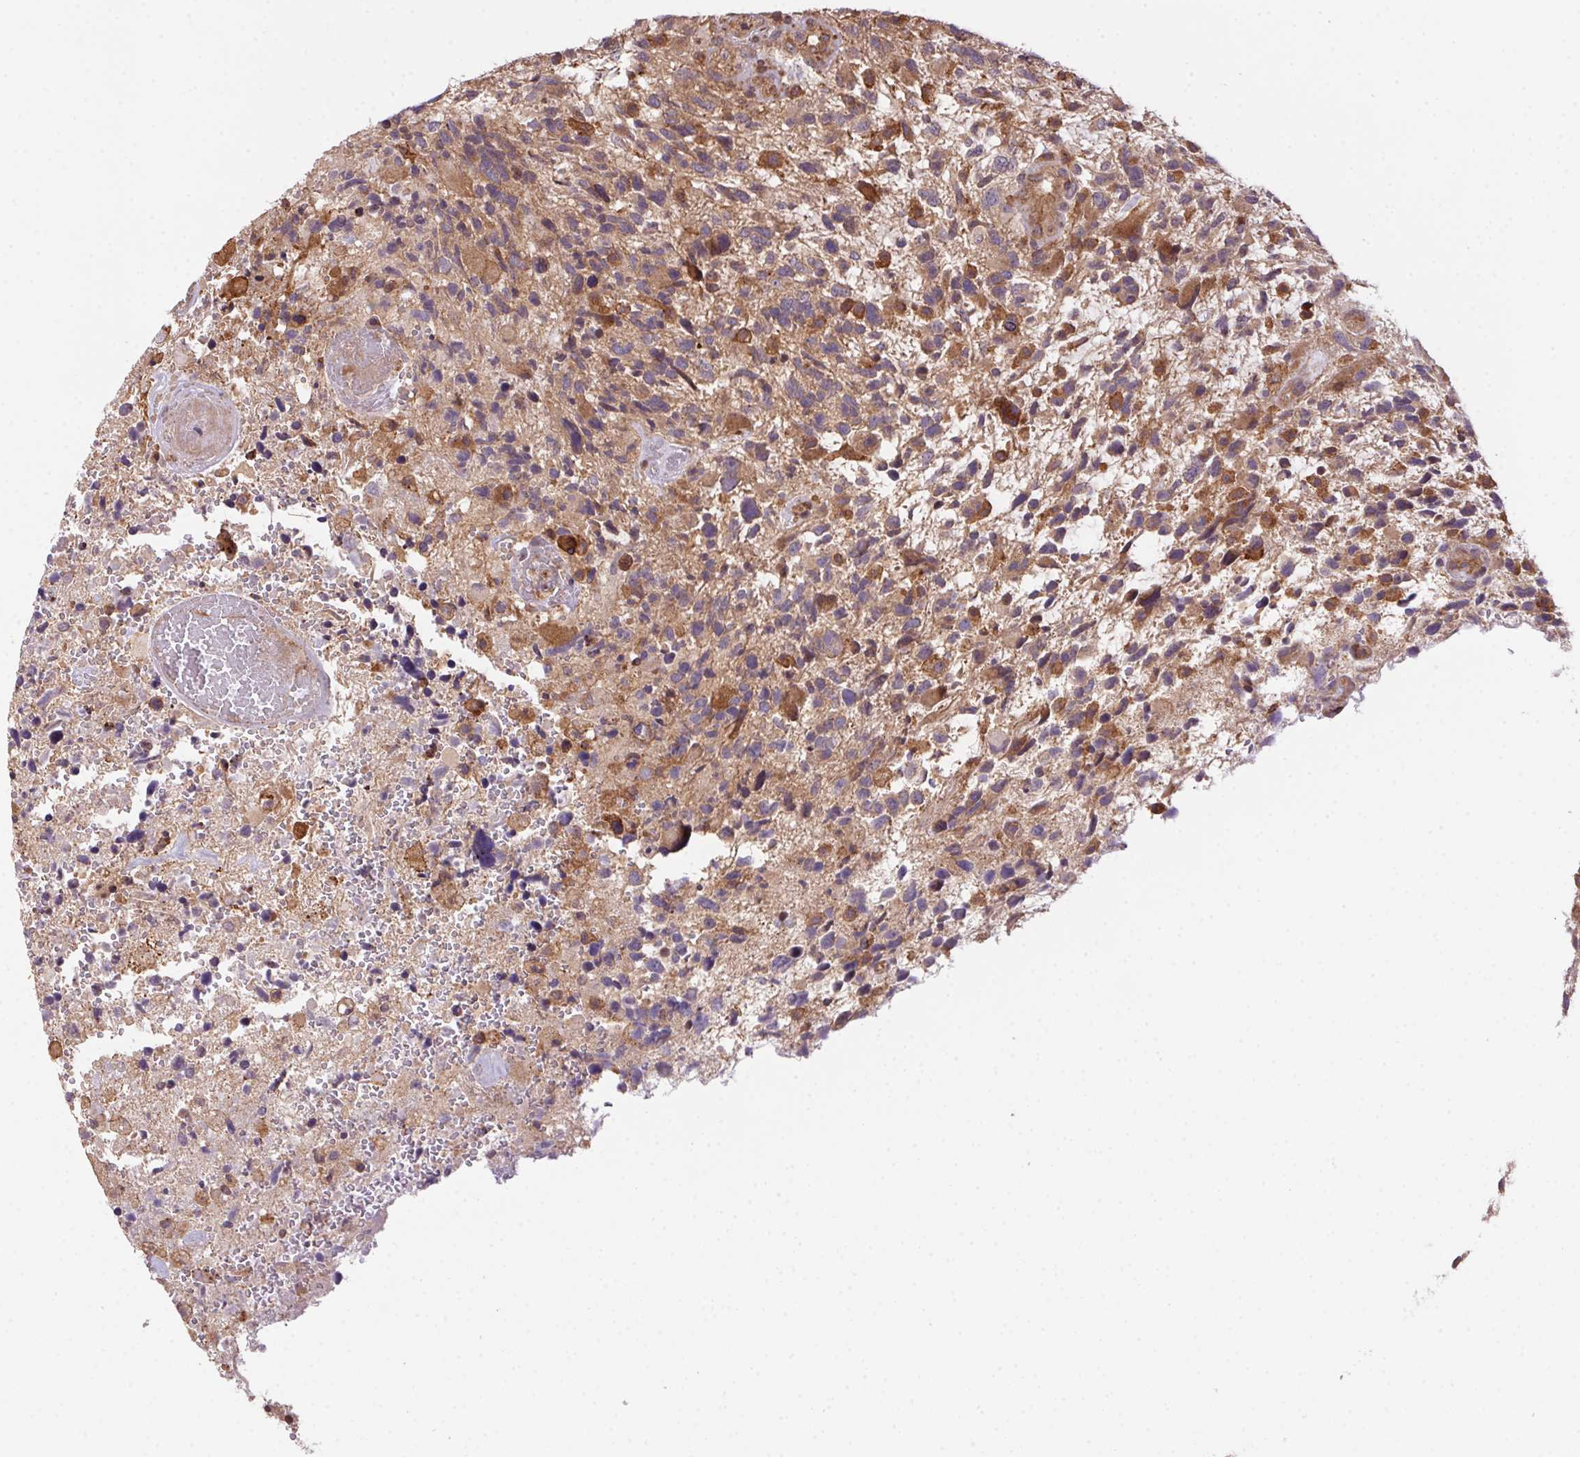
{"staining": {"intensity": "weak", "quantity": ">75%", "location": "cytoplasmic/membranous"}, "tissue": "glioma", "cell_type": "Tumor cells", "image_type": "cancer", "snomed": [{"axis": "morphology", "description": "Glioma, malignant, High grade"}, {"axis": "topography", "description": "Brain"}], "caption": "Immunohistochemistry photomicrograph of neoplastic tissue: human glioma stained using immunohistochemistry reveals low levels of weak protein expression localized specifically in the cytoplasmic/membranous of tumor cells, appearing as a cytoplasmic/membranous brown color.", "gene": "MEX3D", "patient": {"sex": "female", "age": 71}}